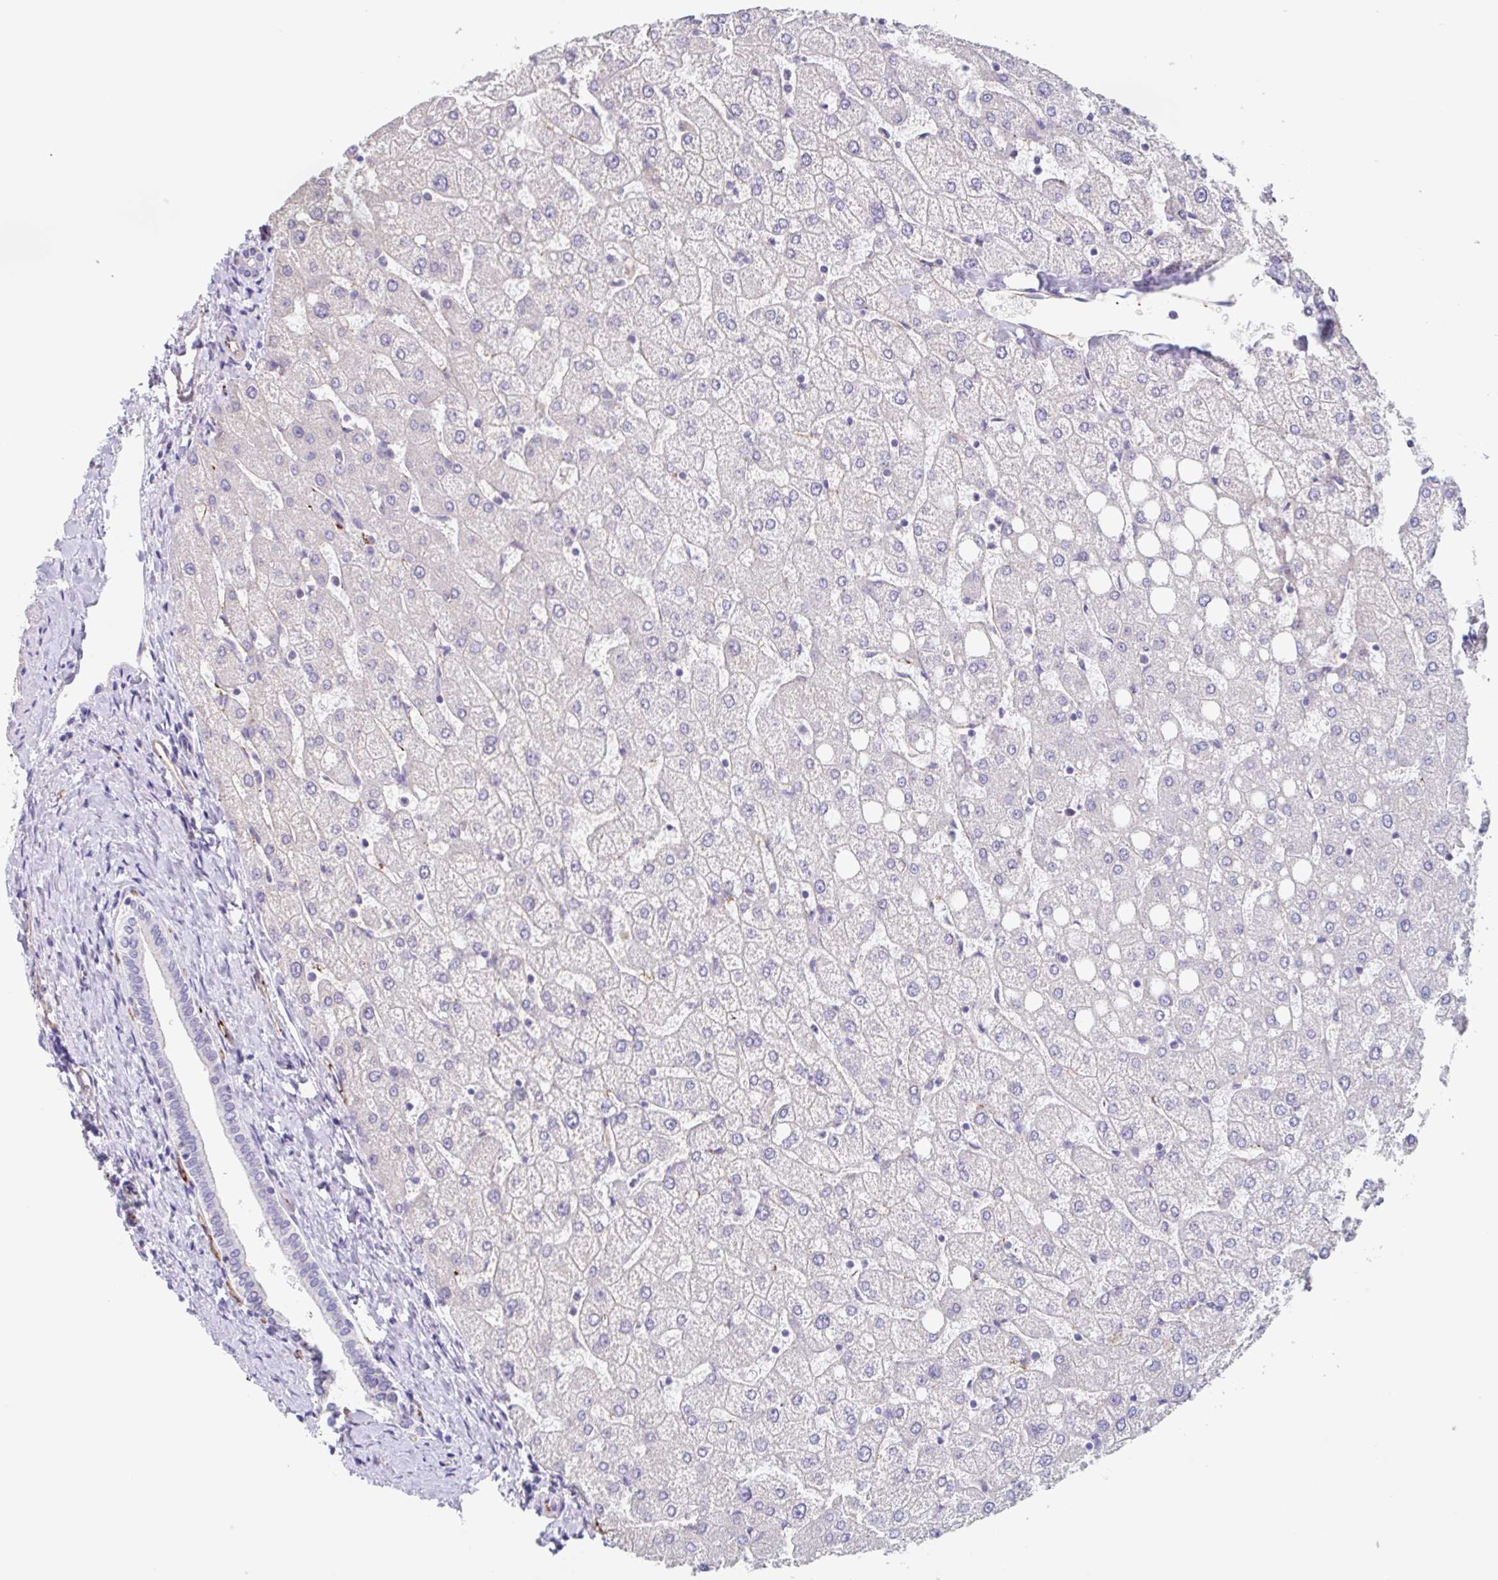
{"staining": {"intensity": "negative", "quantity": "none", "location": "none"}, "tissue": "liver", "cell_type": "Cholangiocytes", "image_type": "normal", "snomed": [{"axis": "morphology", "description": "Normal tissue, NOS"}, {"axis": "topography", "description": "Liver"}], "caption": "High magnification brightfield microscopy of unremarkable liver stained with DAB (brown) and counterstained with hematoxylin (blue): cholangiocytes show no significant staining.", "gene": "EHD4", "patient": {"sex": "female", "age": 54}}